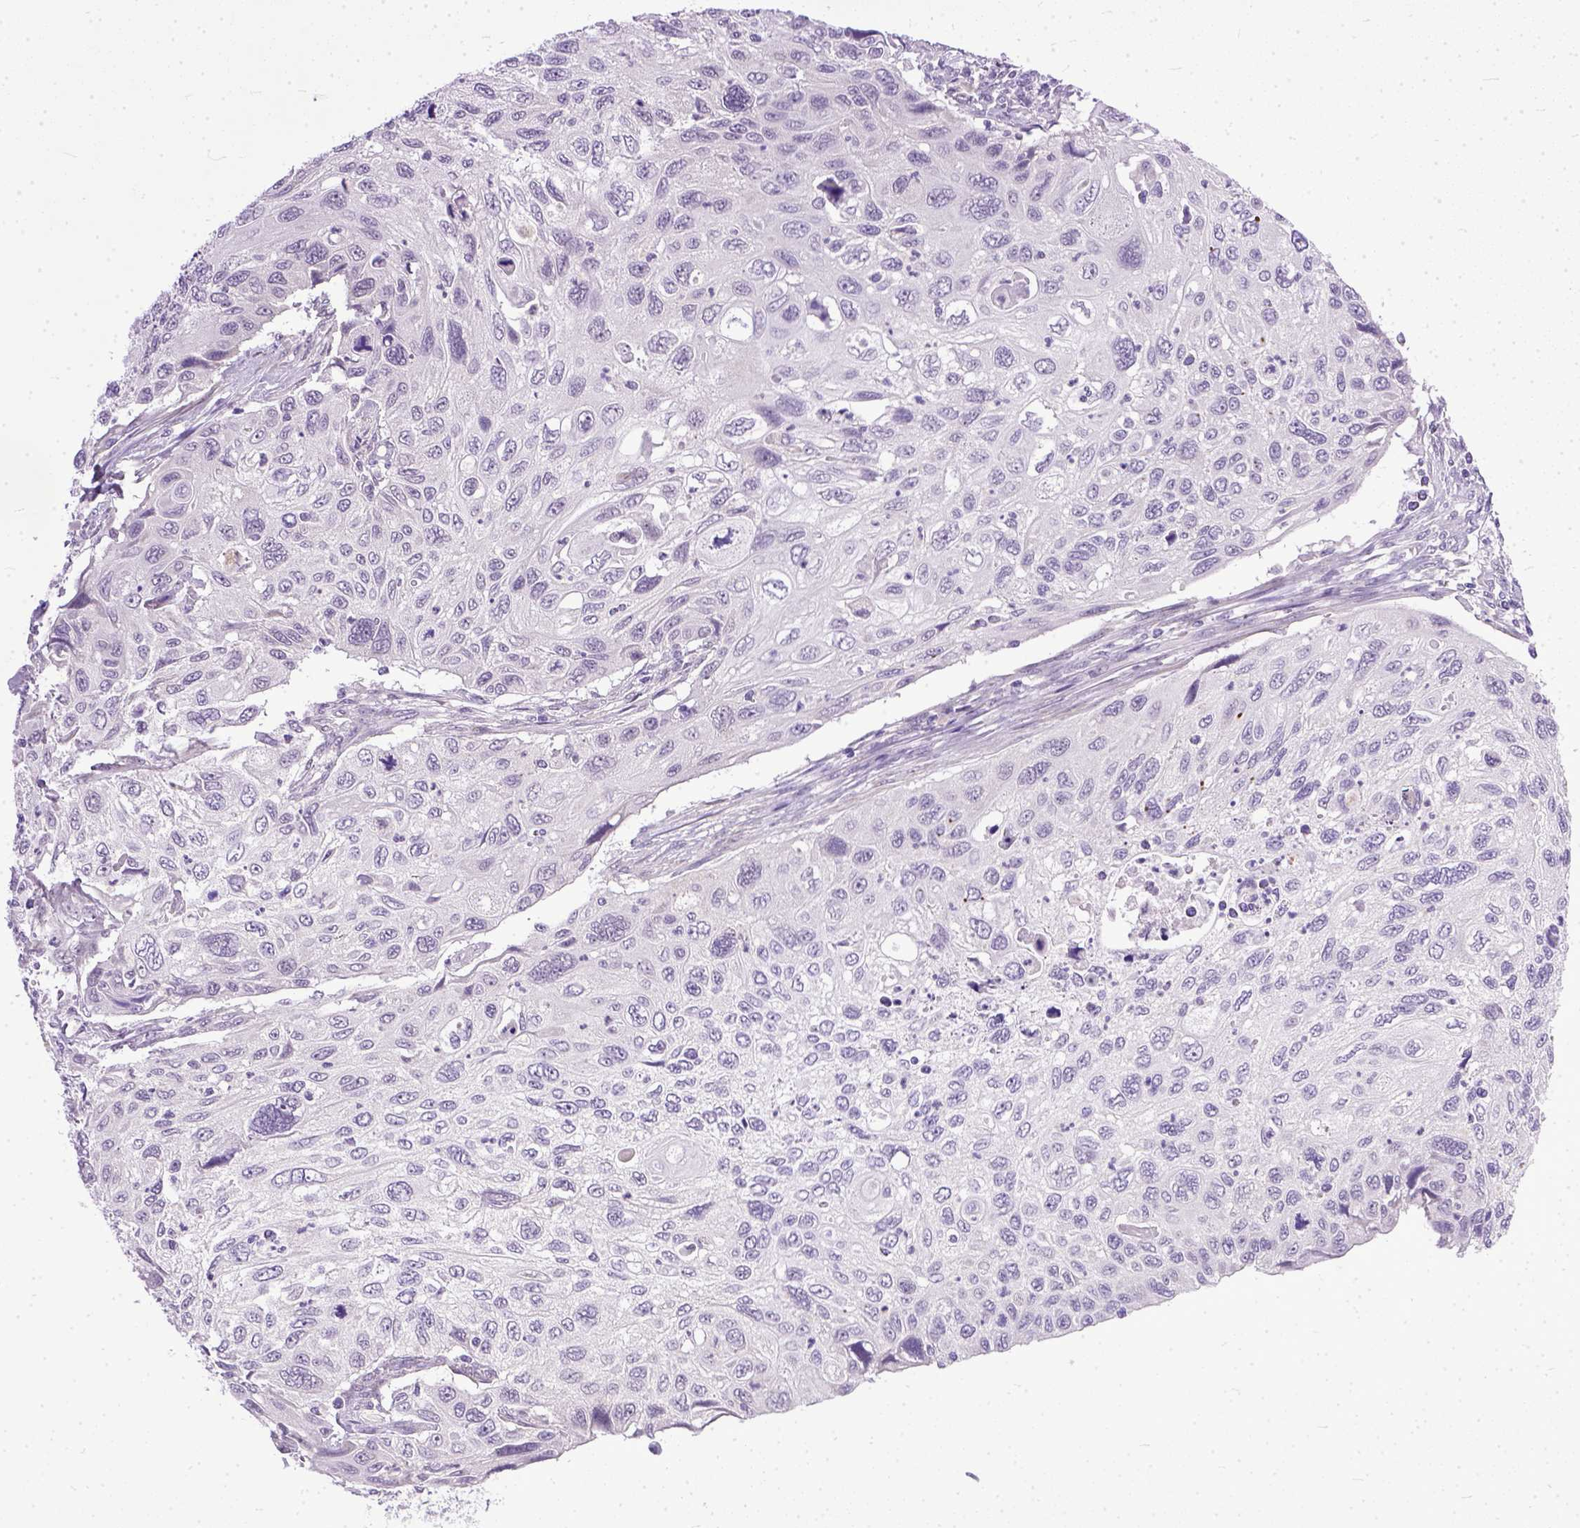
{"staining": {"intensity": "negative", "quantity": "none", "location": "none"}, "tissue": "cervical cancer", "cell_type": "Tumor cells", "image_type": "cancer", "snomed": [{"axis": "morphology", "description": "Squamous cell carcinoma, NOS"}, {"axis": "topography", "description": "Cervix"}], "caption": "High power microscopy micrograph of an immunohistochemistry (IHC) micrograph of cervical cancer, revealing no significant expression in tumor cells. (Brightfield microscopy of DAB IHC at high magnification).", "gene": "TCEAL7", "patient": {"sex": "female", "age": 70}}